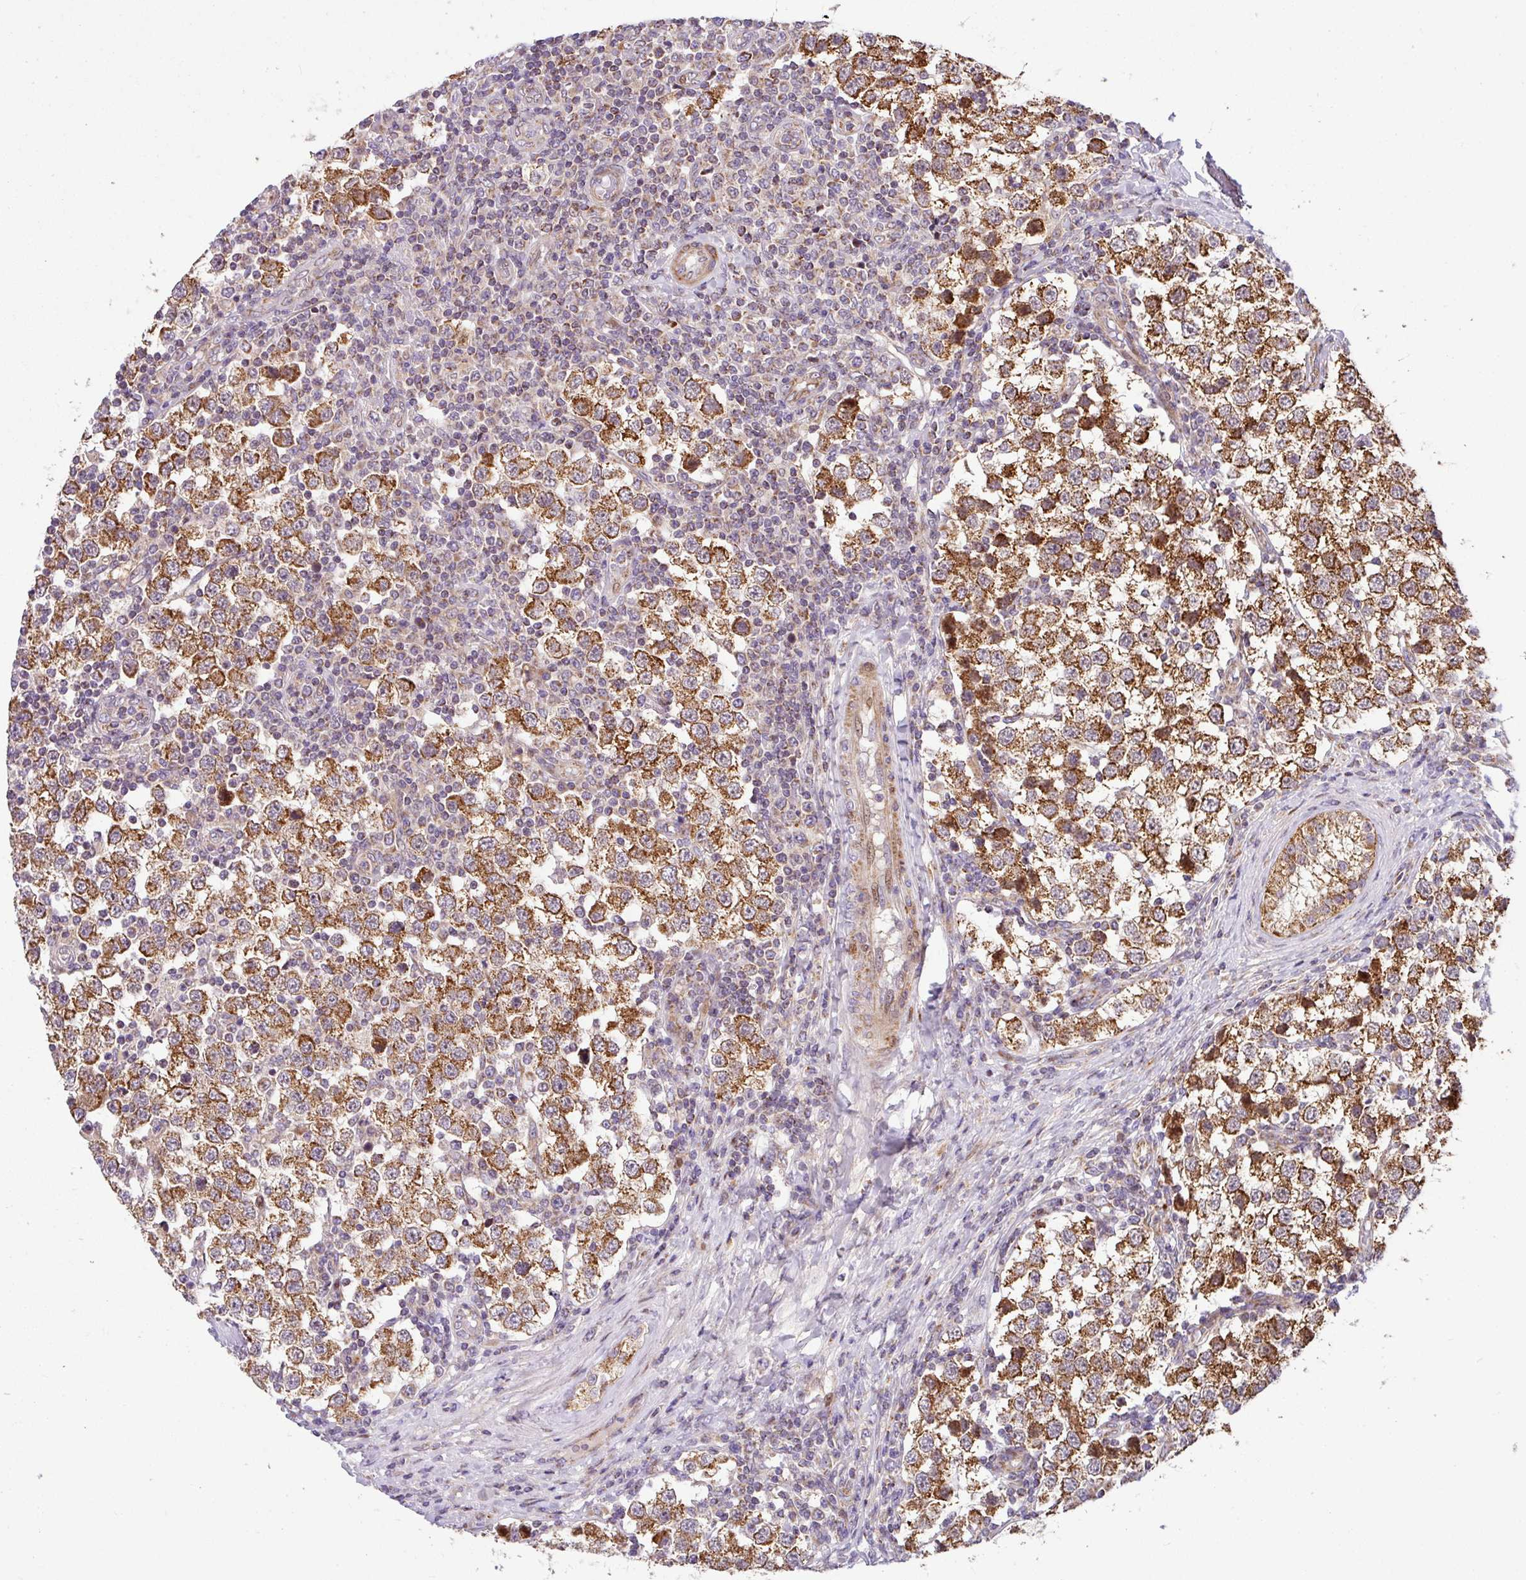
{"staining": {"intensity": "strong", "quantity": ">75%", "location": "cytoplasmic/membranous"}, "tissue": "testis cancer", "cell_type": "Tumor cells", "image_type": "cancer", "snomed": [{"axis": "morphology", "description": "Seminoma, NOS"}, {"axis": "topography", "description": "Testis"}], "caption": "Immunohistochemistry micrograph of testis cancer (seminoma) stained for a protein (brown), which exhibits high levels of strong cytoplasmic/membranous staining in about >75% of tumor cells.", "gene": "SARS2", "patient": {"sex": "male", "age": 34}}